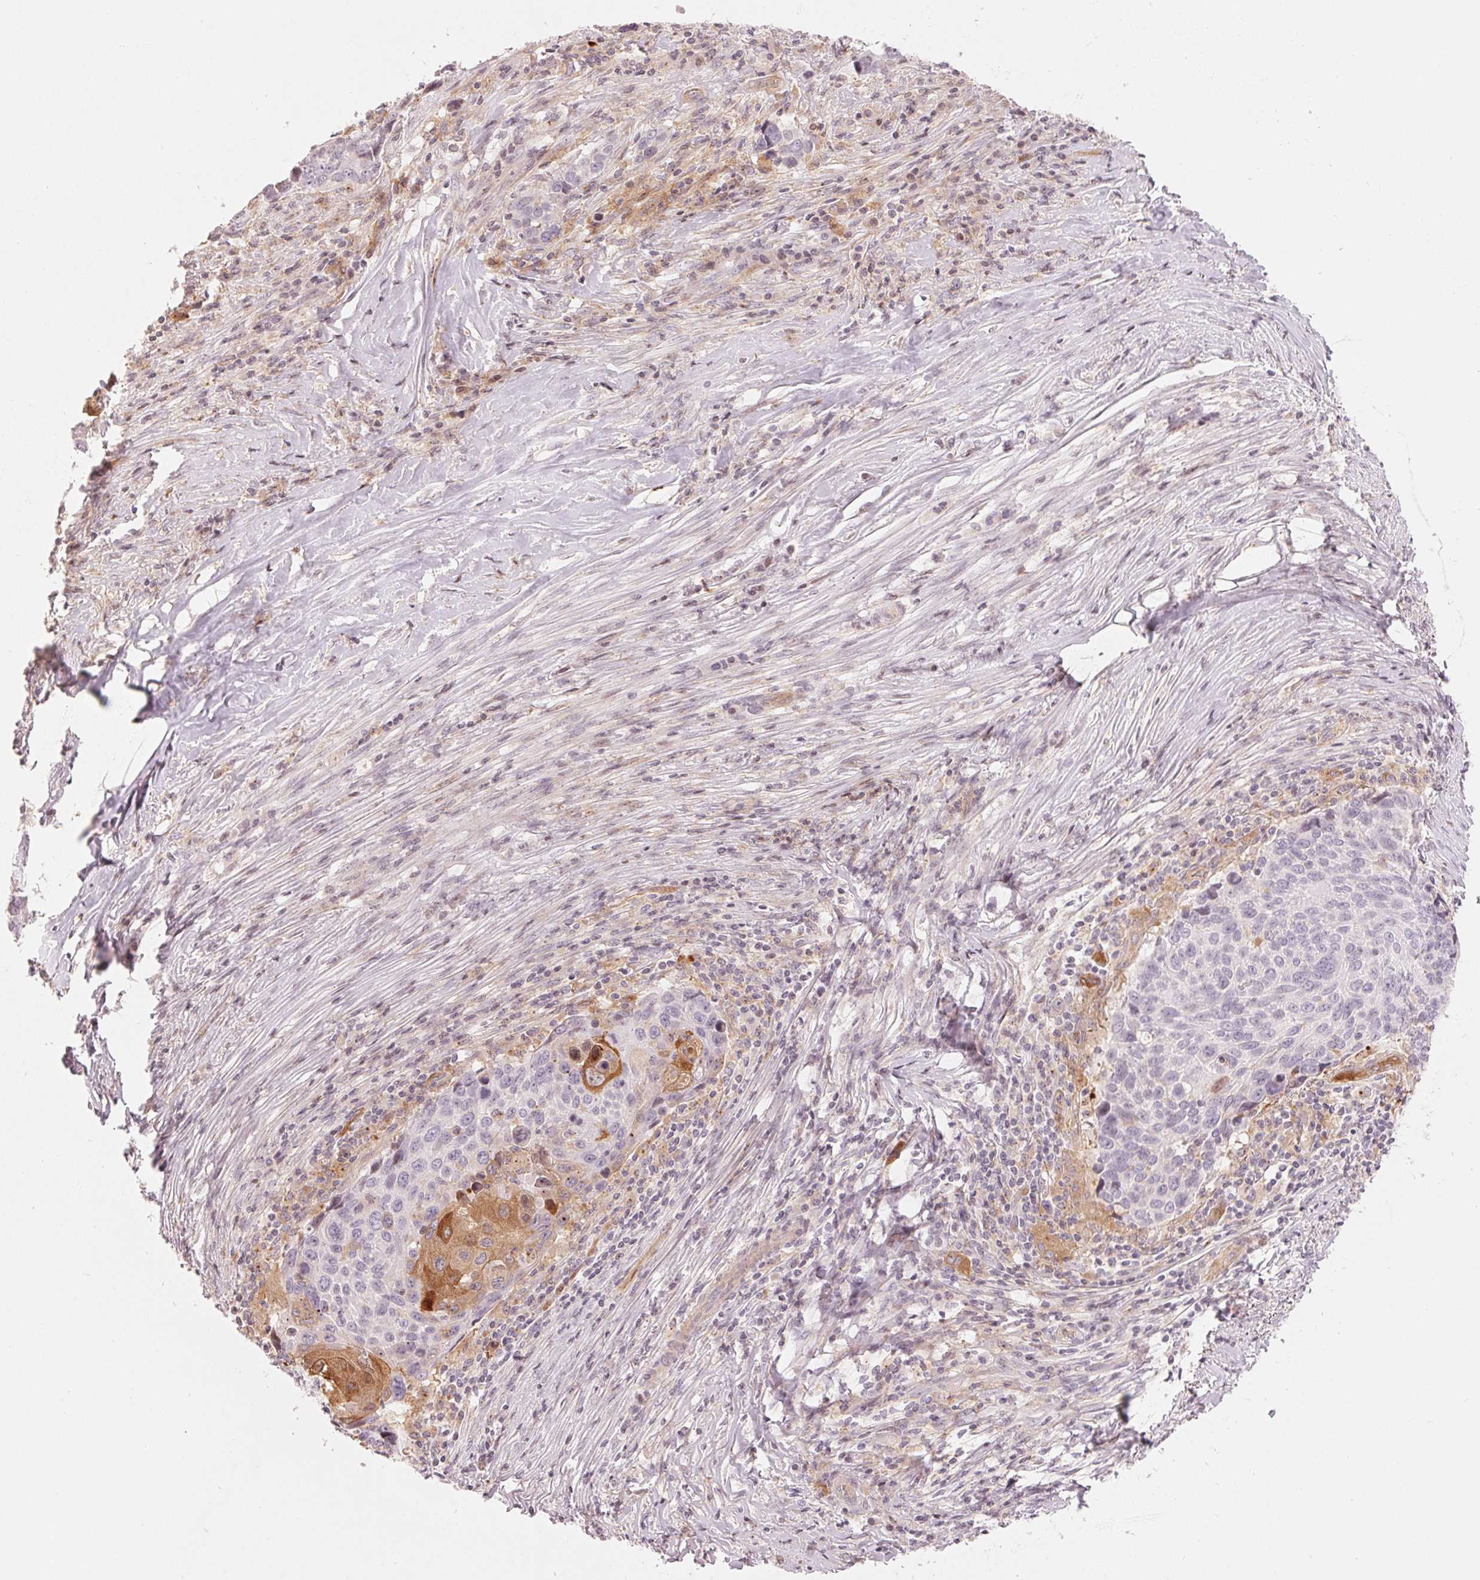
{"staining": {"intensity": "moderate", "quantity": "<25%", "location": "cytoplasmic/membranous"}, "tissue": "lung cancer", "cell_type": "Tumor cells", "image_type": "cancer", "snomed": [{"axis": "morphology", "description": "Squamous cell carcinoma, NOS"}, {"axis": "topography", "description": "Lung"}], "caption": "Immunohistochemical staining of lung cancer (squamous cell carcinoma) reveals moderate cytoplasmic/membranous protein staining in about <25% of tumor cells.", "gene": "SLC17A4", "patient": {"sex": "male", "age": 68}}